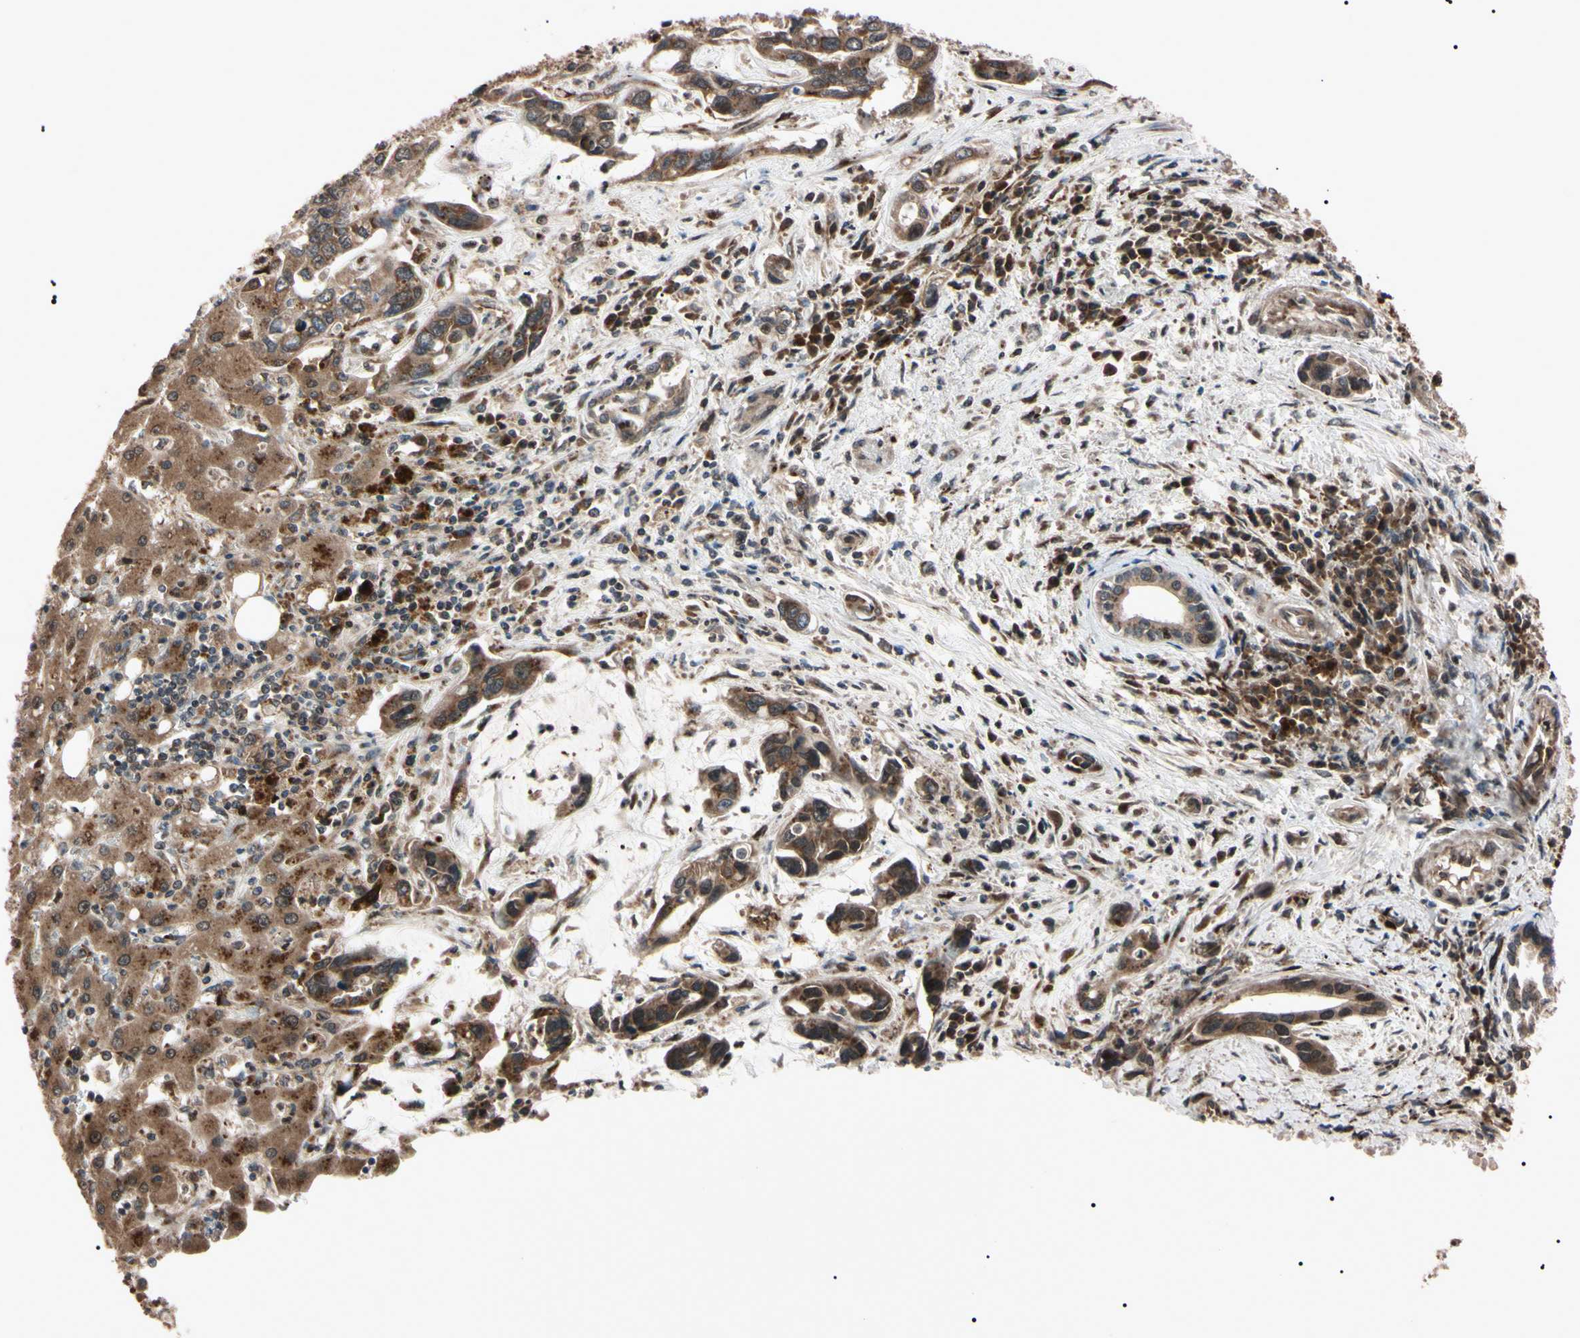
{"staining": {"intensity": "strong", "quantity": ">75%", "location": "cytoplasmic/membranous"}, "tissue": "liver cancer", "cell_type": "Tumor cells", "image_type": "cancer", "snomed": [{"axis": "morphology", "description": "Cholangiocarcinoma"}, {"axis": "topography", "description": "Liver"}], "caption": "Human liver cholangiocarcinoma stained with a brown dye demonstrates strong cytoplasmic/membranous positive staining in about >75% of tumor cells.", "gene": "GUCY1B1", "patient": {"sex": "female", "age": 65}}